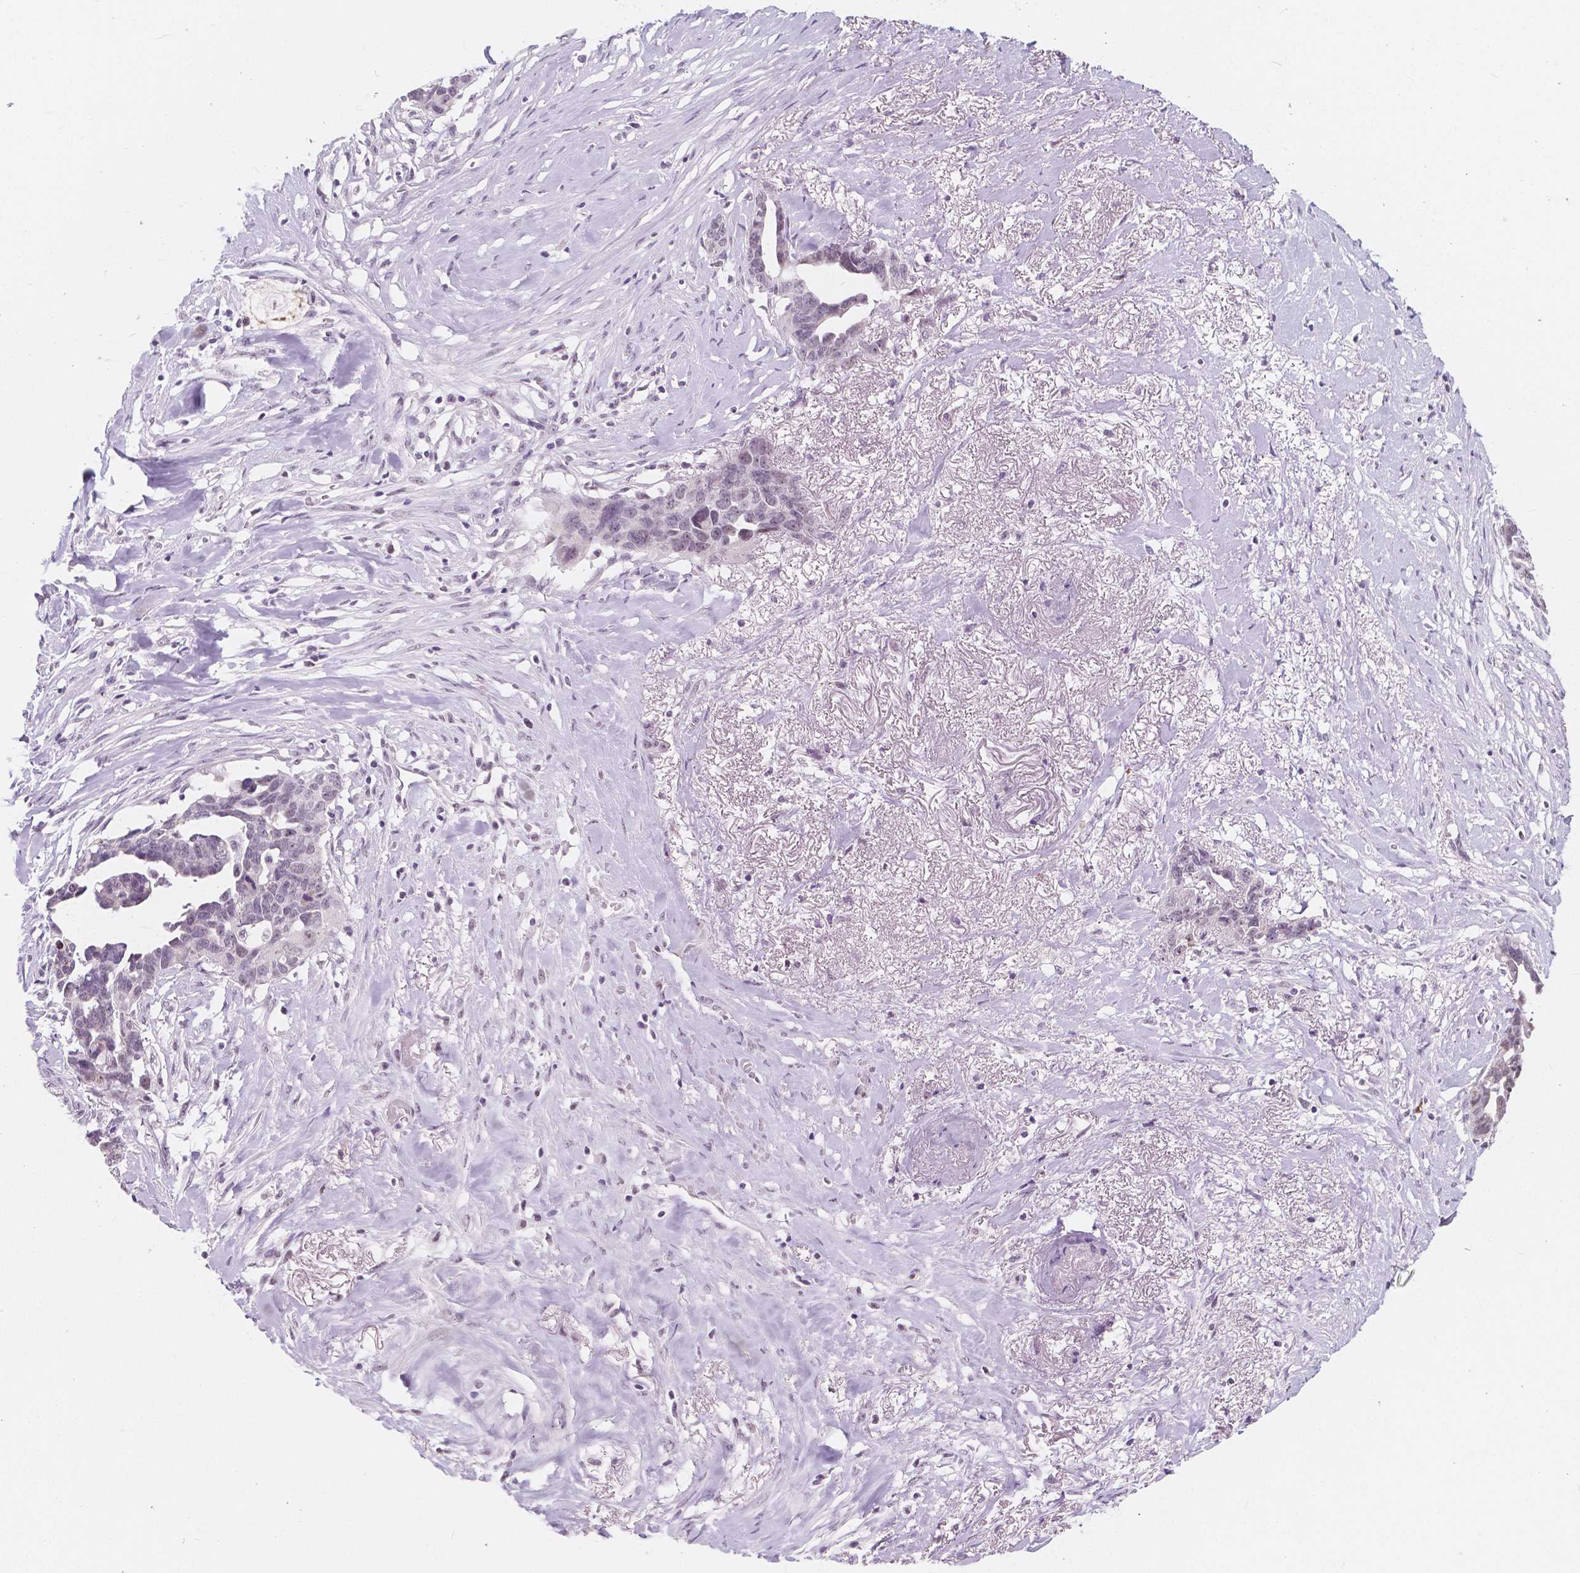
{"staining": {"intensity": "weak", "quantity": "<25%", "location": "nuclear"}, "tissue": "ovarian cancer", "cell_type": "Tumor cells", "image_type": "cancer", "snomed": [{"axis": "morphology", "description": "Cystadenocarcinoma, serous, NOS"}, {"axis": "topography", "description": "Ovary"}], "caption": "An IHC micrograph of ovarian serous cystadenocarcinoma is shown. There is no staining in tumor cells of ovarian serous cystadenocarcinoma.", "gene": "NOLC1", "patient": {"sex": "female", "age": 69}}